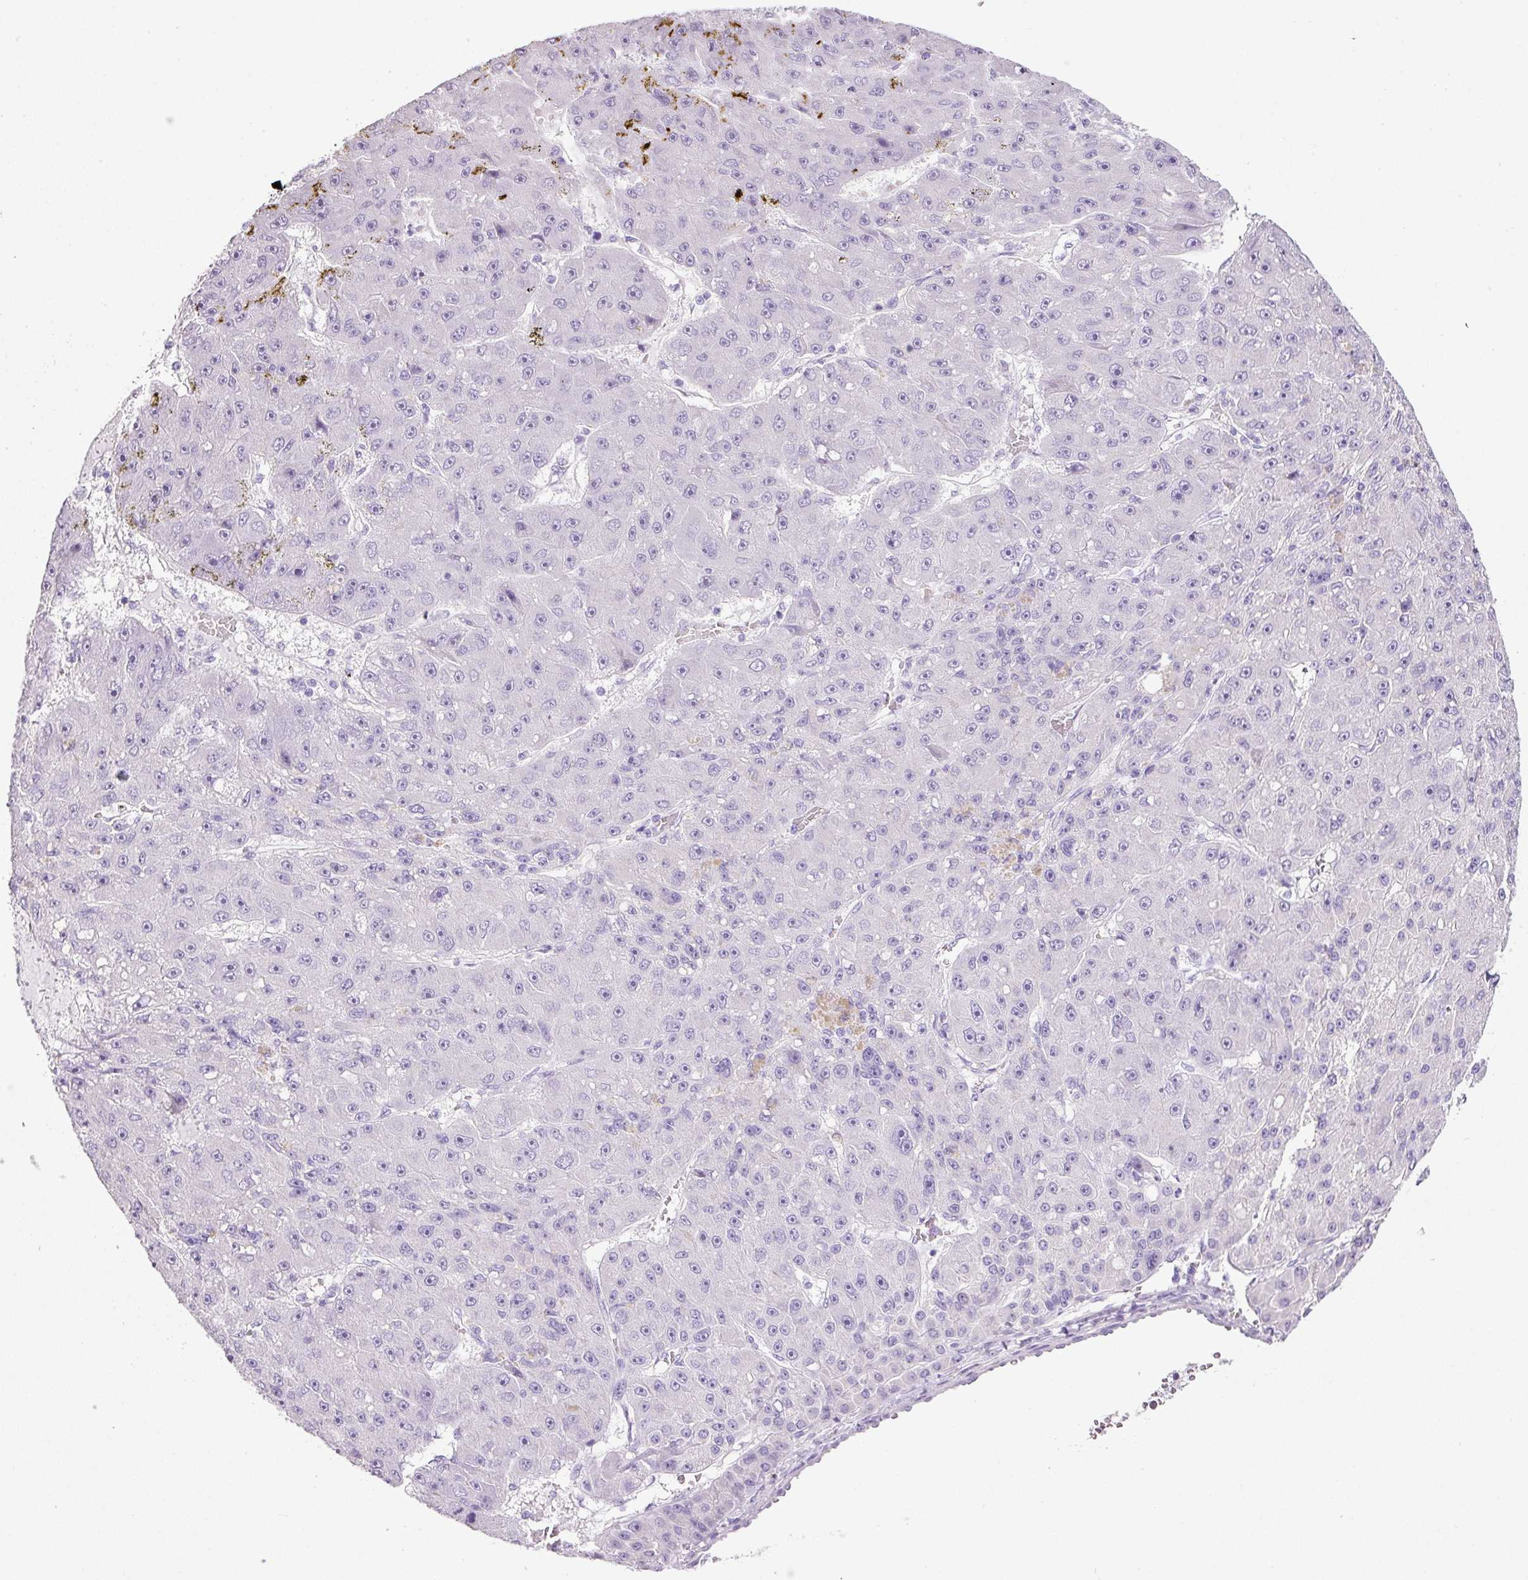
{"staining": {"intensity": "negative", "quantity": "none", "location": "none"}, "tissue": "liver cancer", "cell_type": "Tumor cells", "image_type": "cancer", "snomed": [{"axis": "morphology", "description": "Carcinoma, Hepatocellular, NOS"}, {"axis": "topography", "description": "Liver"}], "caption": "Human liver cancer (hepatocellular carcinoma) stained for a protein using immunohistochemistry displays no positivity in tumor cells.", "gene": "BSND", "patient": {"sex": "male", "age": 67}}